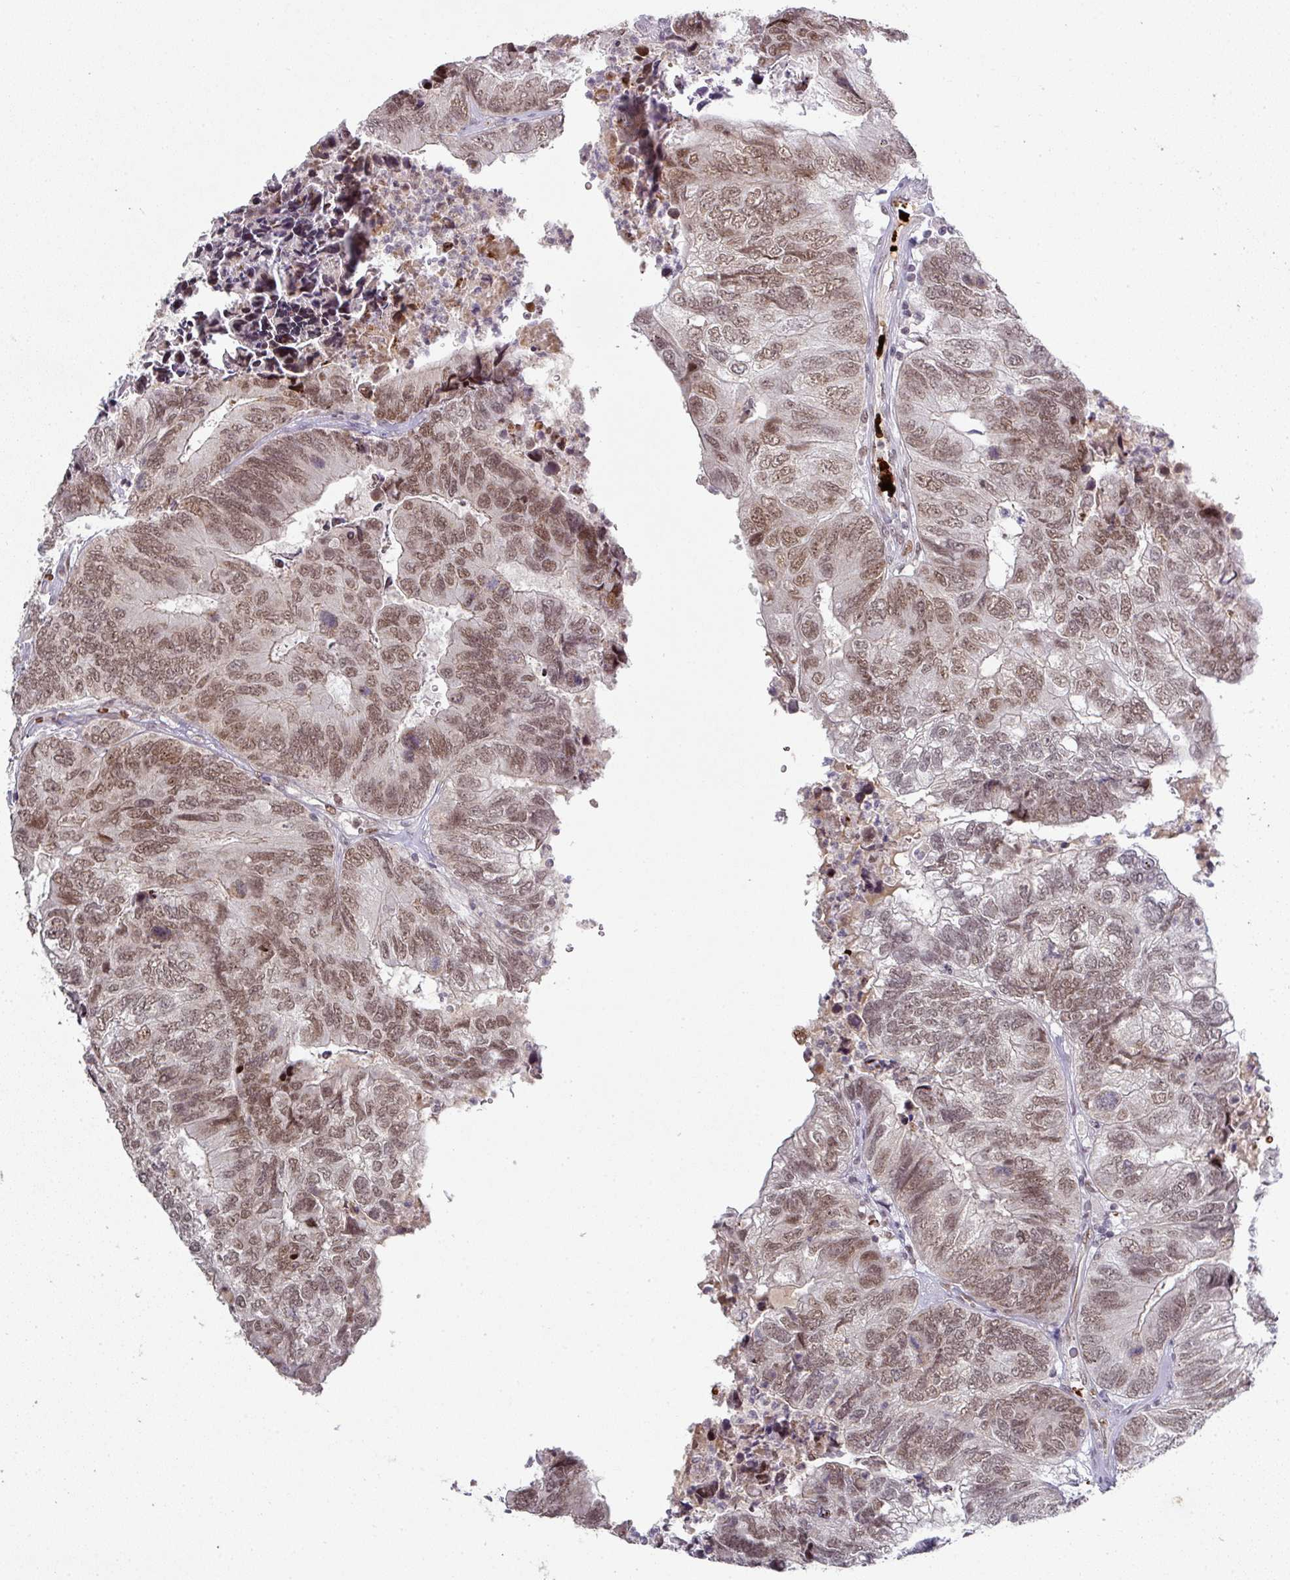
{"staining": {"intensity": "moderate", "quantity": ">75%", "location": "nuclear"}, "tissue": "colorectal cancer", "cell_type": "Tumor cells", "image_type": "cancer", "snomed": [{"axis": "morphology", "description": "Adenocarcinoma, NOS"}, {"axis": "topography", "description": "Colon"}], "caption": "Immunohistochemistry (IHC) photomicrograph of neoplastic tissue: colorectal cancer stained using immunohistochemistry (IHC) shows medium levels of moderate protein expression localized specifically in the nuclear of tumor cells, appearing as a nuclear brown color.", "gene": "NEIL1", "patient": {"sex": "female", "age": 67}}